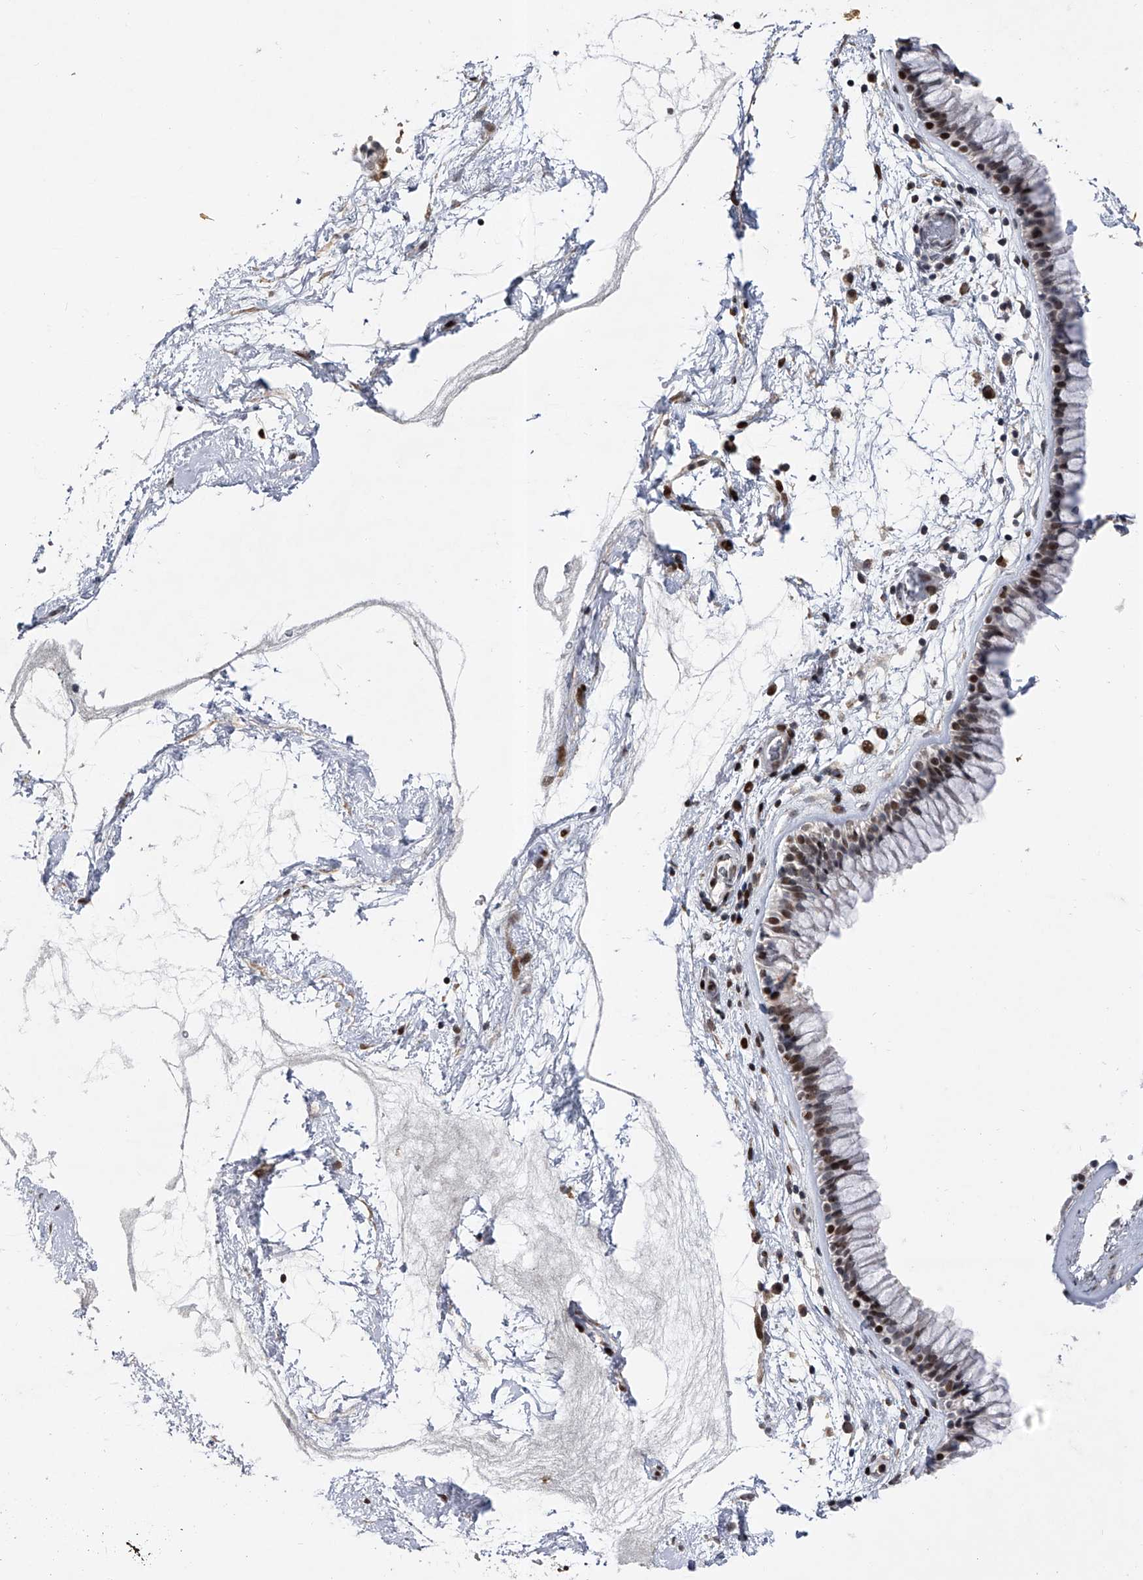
{"staining": {"intensity": "weak", "quantity": "25%-75%", "location": "nuclear"}, "tissue": "nasopharynx", "cell_type": "Respiratory epithelial cells", "image_type": "normal", "snomed": [{"axis": "morphology", "description": "Normal tissue, NOS"}, {"axis": "morphology", "description": "Inflammation, NOS"}, {"axis": "topography", "description": "Nasopharynx"}], "caption": "This micrograph displays IHC staining of unremarkable nasopharynx, with low weak nuclear expression in approximately 25%-75% of respiratory epithelial cells.", "gene": "RWDD2A", "patient": {"sex": "male", "age": 48}}